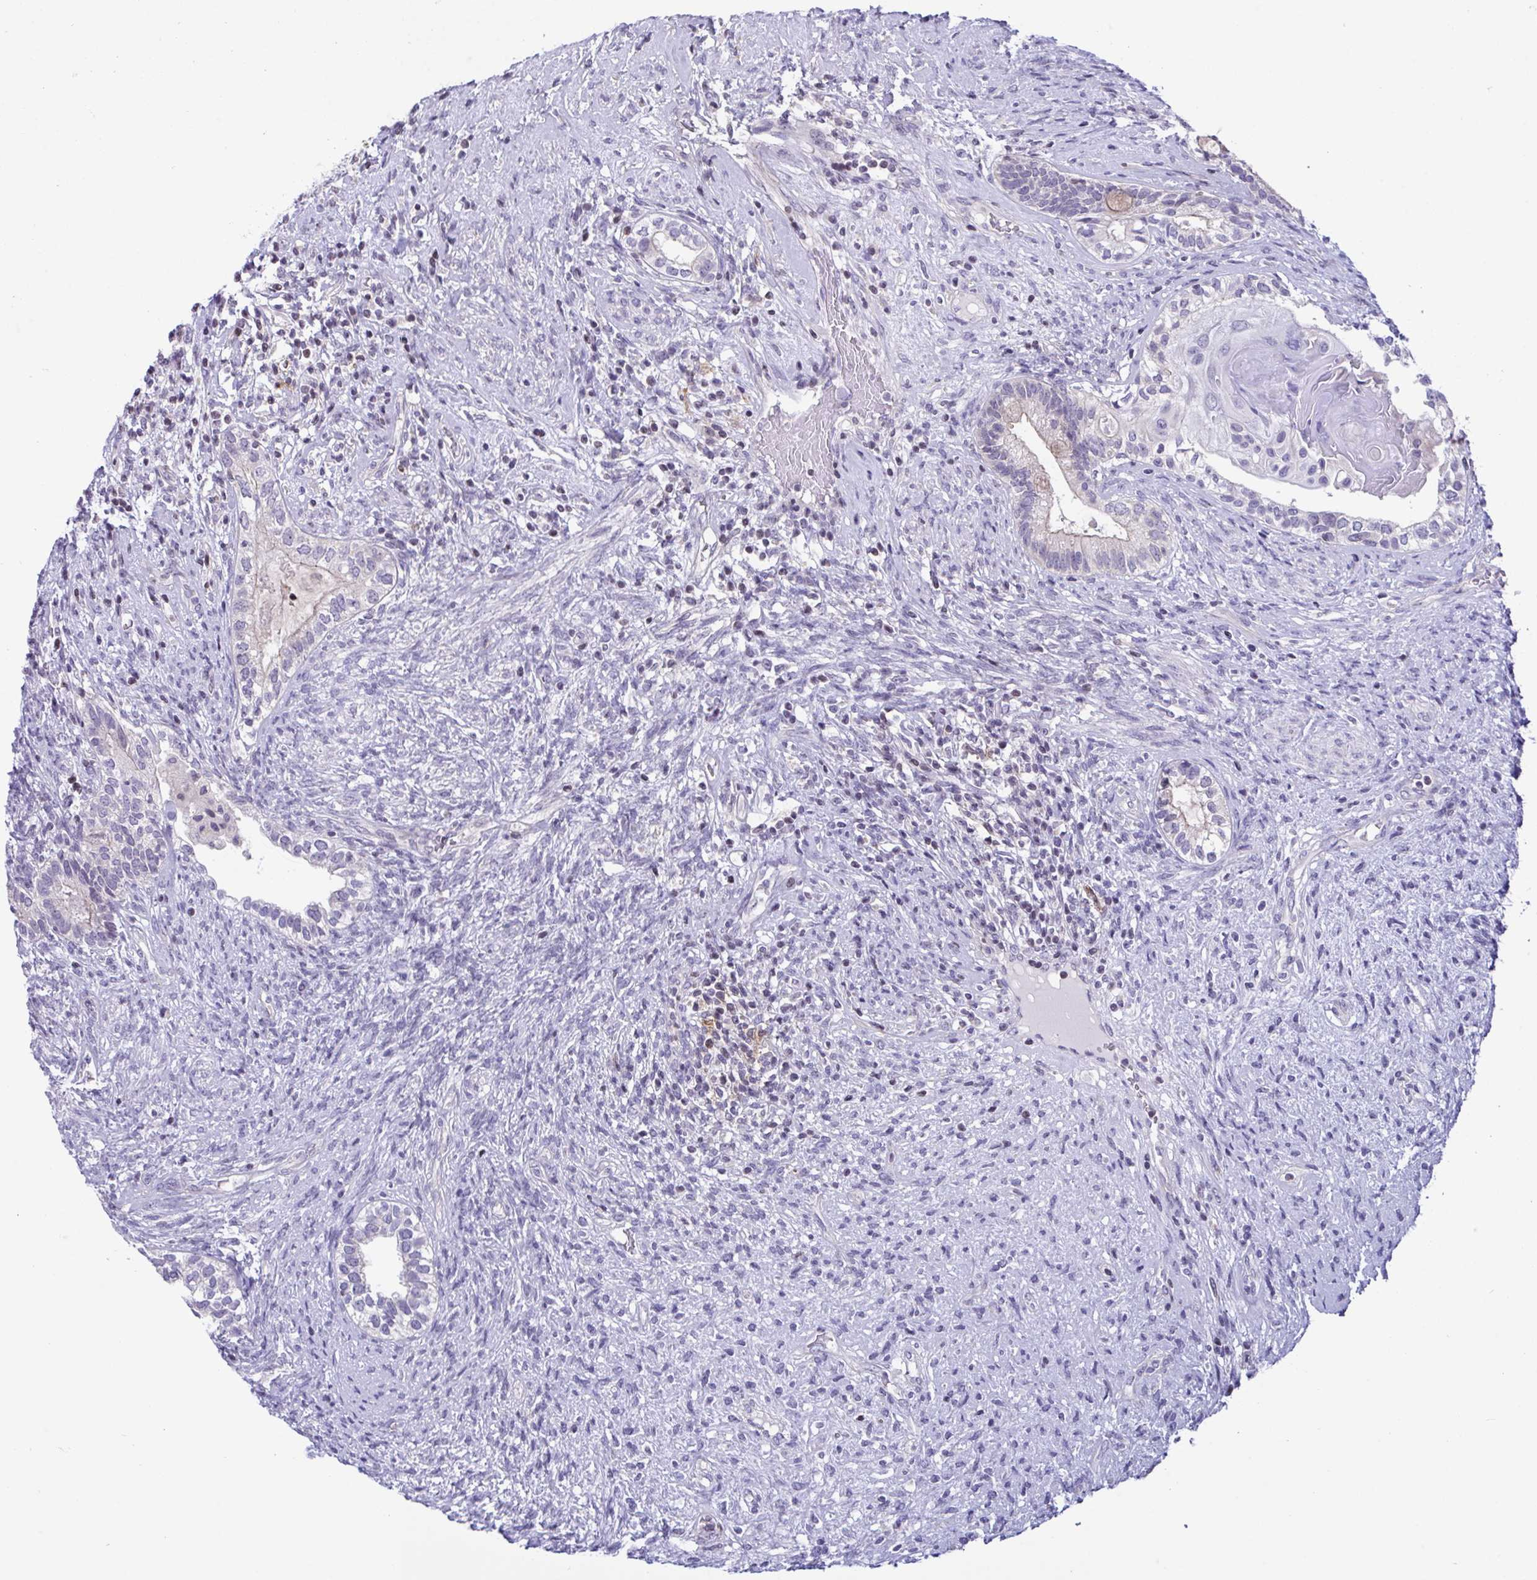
{"staining": {"intensity": "negative", "quantity": "none", "location": "none"}, "tissue": "testis cancer", "cell_type": "Tumor cells", "image_type": "cancer", "snomed": [{"axis": "morphology", "description": "Seminoma, NOS"}, {"axis": "morphology", "description": "Carcinoma, Embryonal, NOS"}, {"axis": "topography", "description": "Testis"}], "caption": "Immunohistochemical staining of human seminoma (testis) reveals no significant positivity in tumor cells.", "gene": "SNX11", "patient": {"sex": "male", "age": 41}}